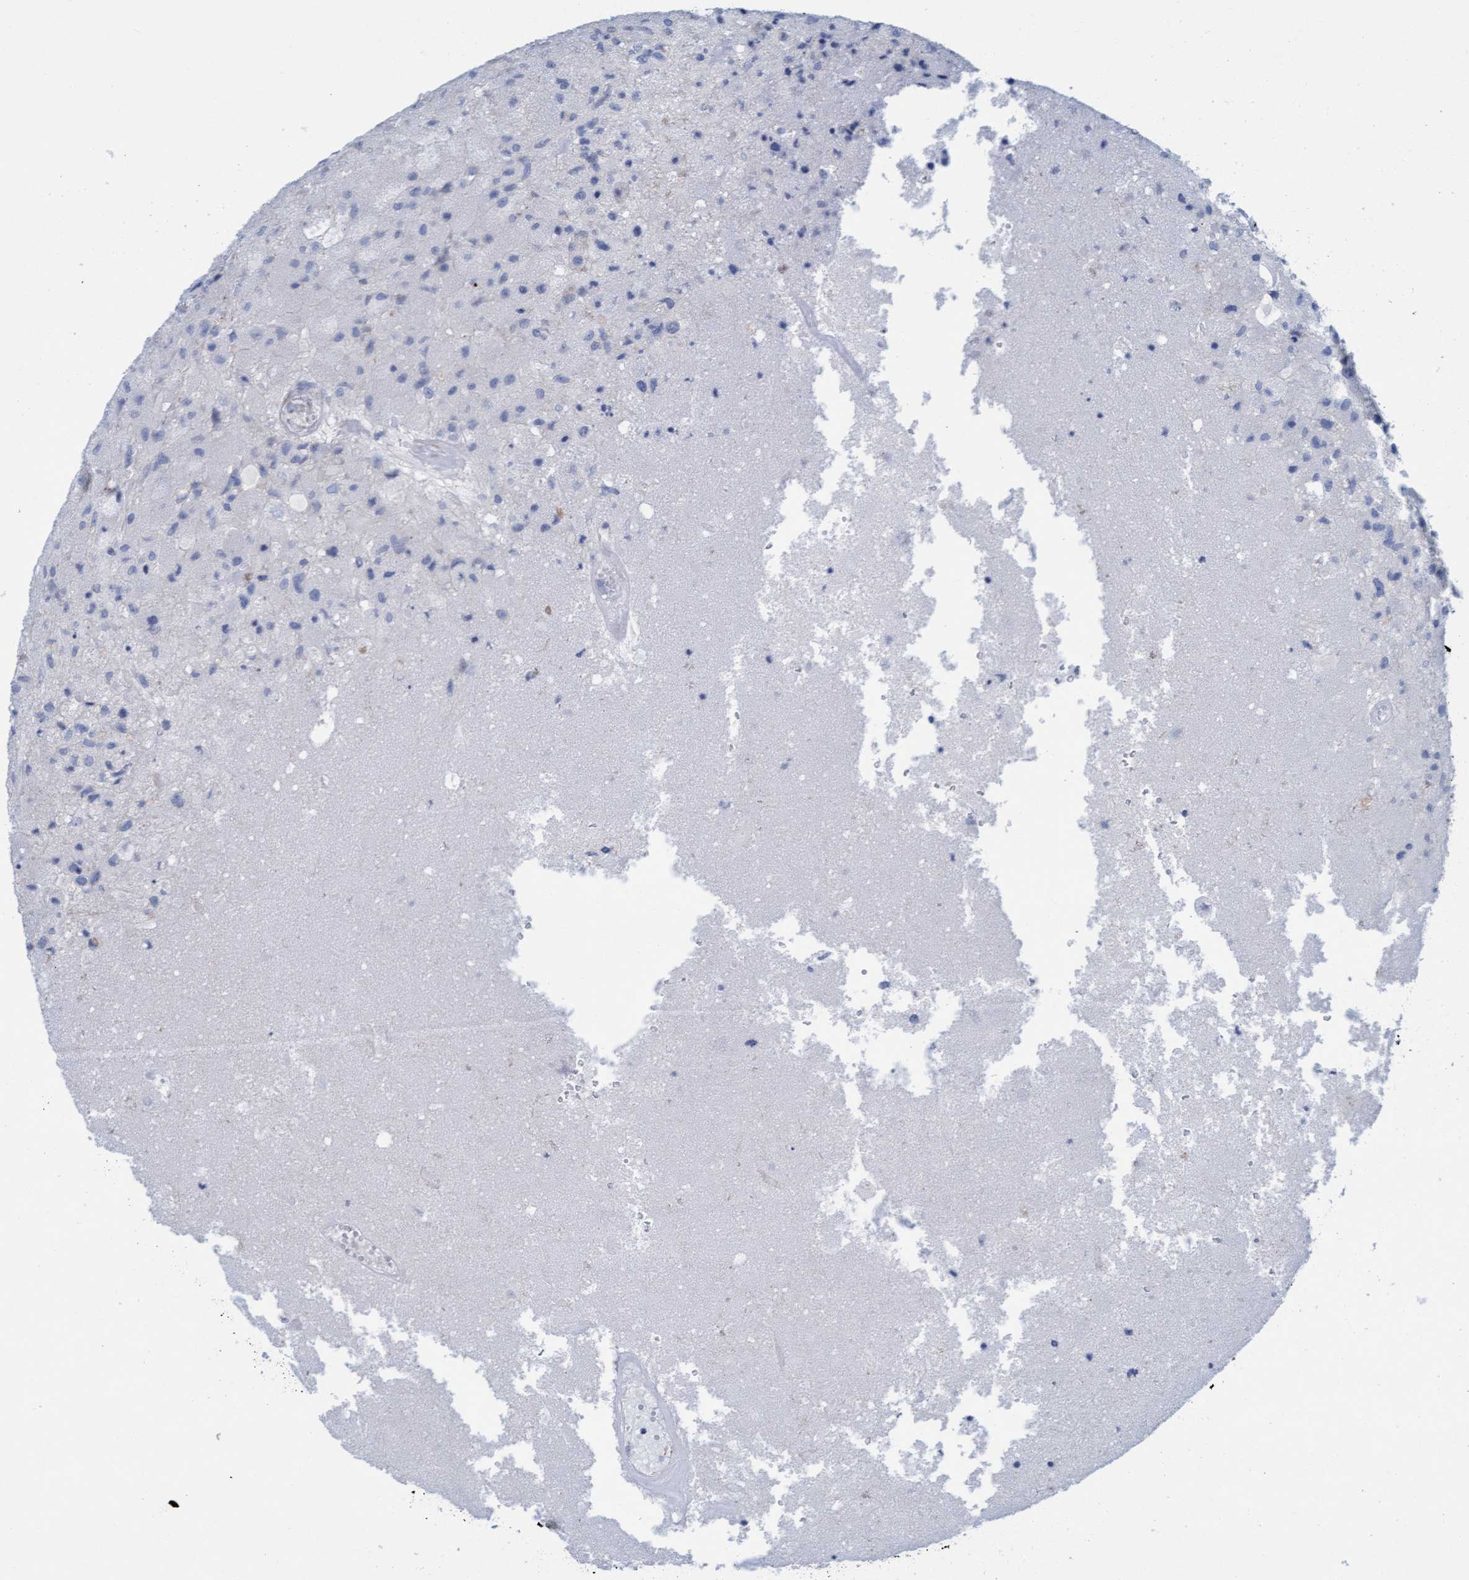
{"staining": {"intensity": "negative", "quantity": "none", "location": "none"}, "tissue": "glioma", "cell_type": "Tumor cells", "image_type": "cancer", "snomed": [{"axis": "morphology", "description": "Normal tissue, NOS"}, {"axis": "morphology", "description": "Glioma, malignant, High grade"}, {"axis": "topography", "description": "Cerebral cortex"}], "caption": "Glioma was stained to show a protein in brown. There is no significant expression in tumor cells. (Stains: DAB immunohistochemistry (IHC) with hematoxylin counter stain, Microscopy: brightfield microscopy at high magnification).", "gene": "MTFR1", "patient": {"sex": "male", "age": 77}}